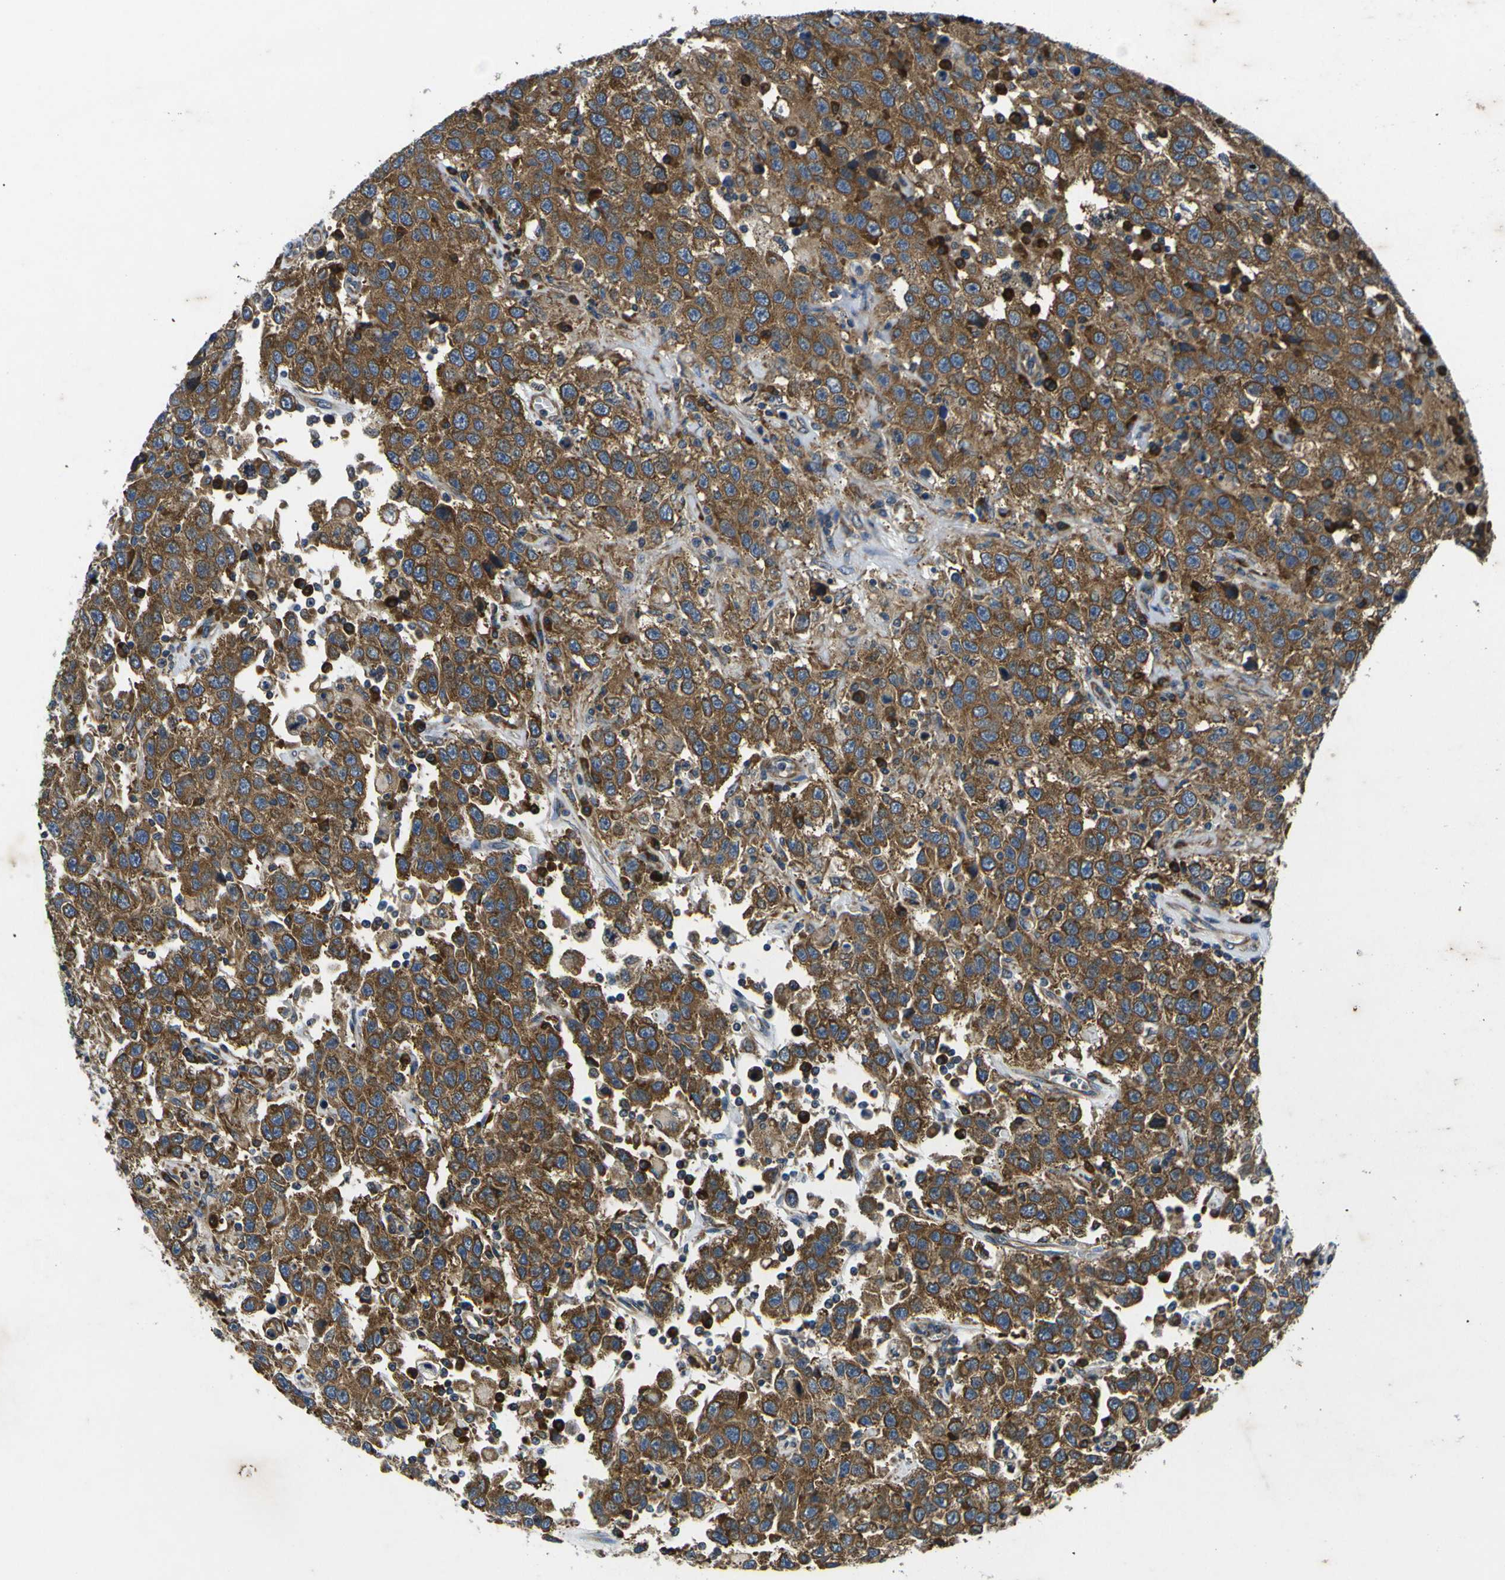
{"staining": {"intensity": "strong", "quantity": ">75%", "location": "cytoplasmic/membranous"}, "tissue": "testis cancer", "cell_type": "Tumor cells", "image_type": "cancer", "snomed": [{"axis": "morphology", "description": "Seminoma, NOS"}, {"axis": "topography", "description": "Testis"}], "caption": "An immunohistochemistry (IHC) micrograph of neoplastic tissue is shown. Protein staining in brown shows strong cytoplasmic/membranous positivity in seminoma (testis) within tumor cells.", "gene": "RPSA", "patient": {"sex": "male", "age": 41}}